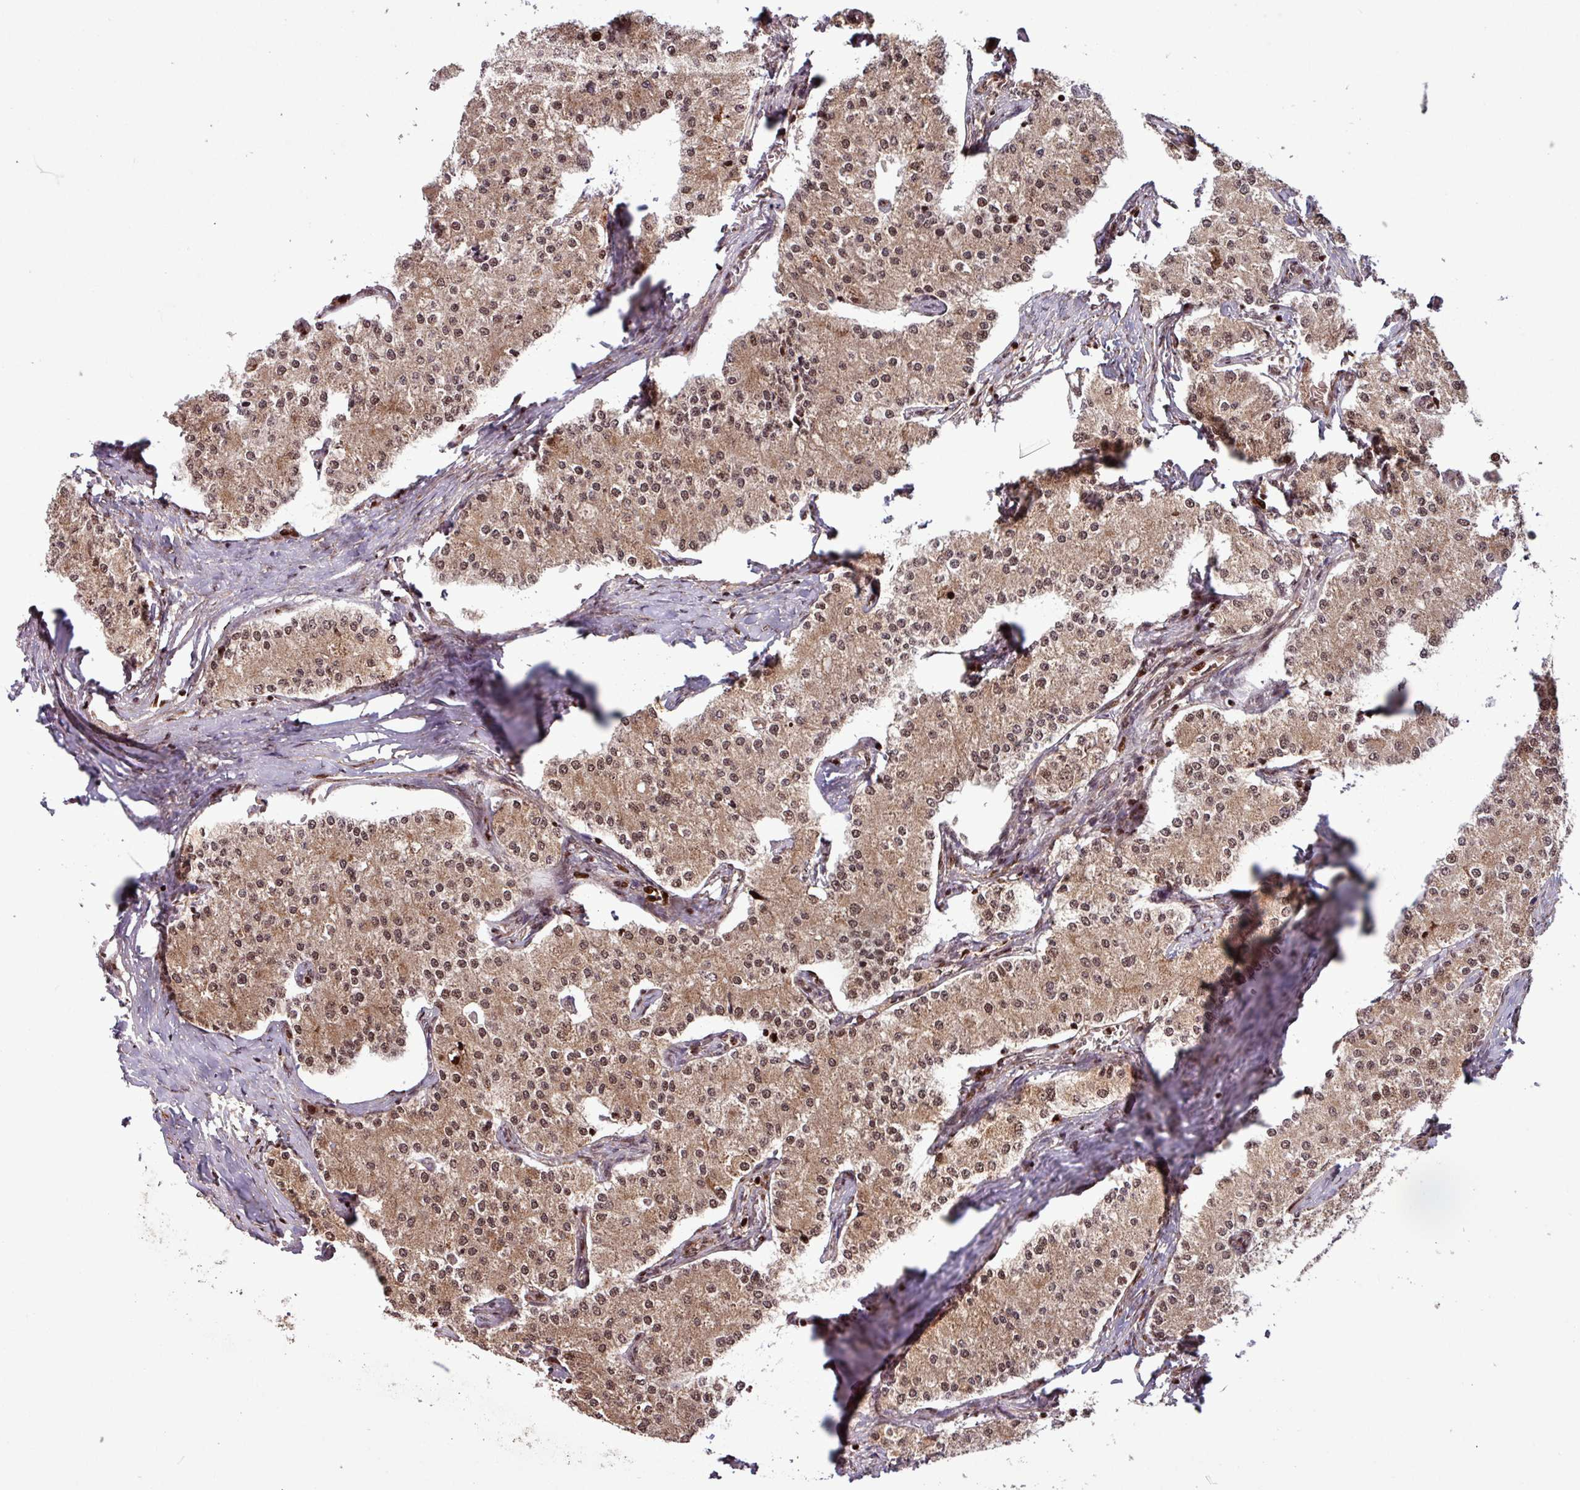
{"staining": {"intensity": "moderate", "quantity": ">75%", "location": "nuclear"}, "tissue": "carcinoid", "cell_type": "Tumor cells", "image_type": "cancer", "snomed": [{"axis": "morphology", "description": "Carcinoid, malignant, NOS"}, {"axis": "topography", "description": "Colon"}], "caption": "Immunohistochemical staining of carcinoid (malignant) shows moderate nuclear protein positivity in approximately >75% of tumor cells.", "gene": "SLC22A24", "patient": {"sex": "female", "age": 52}}